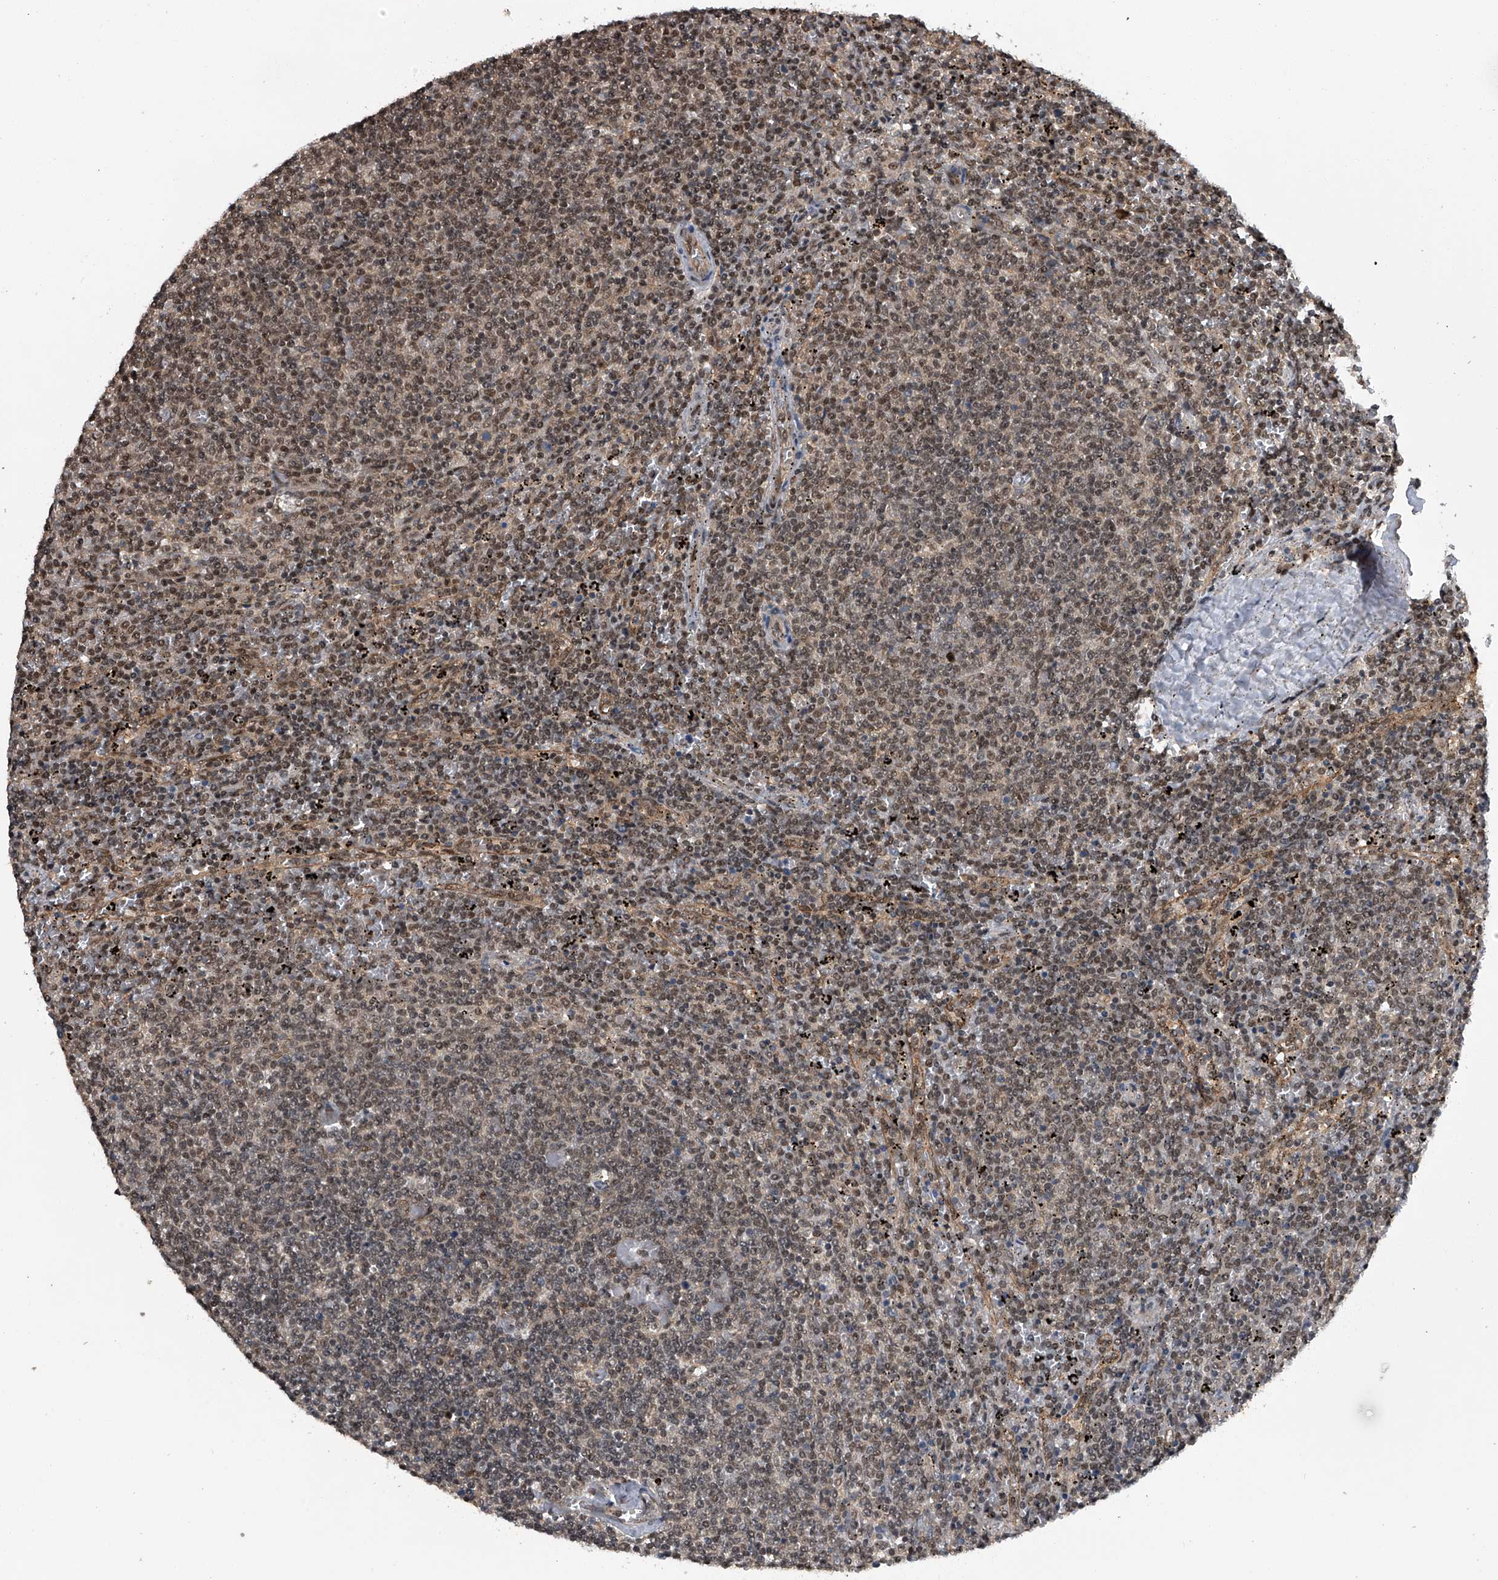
{"staining": {"intensity": "weak", "quantity": ">75%", "location": "nuclear"}, "tissue": "lymphoma", "cell_type": "Tumor cells", "image_type": "cancer", "snomed": [{"axis": "morphology", "description": "Malignant lymphoma, non-Hodgkin's type, Low grade"}, {"axis": "topography", "description": "Spleen"}], "caption": "Human malignant lymphoma, non-Hodgkin's type (low-grade) stained with a protein marker demonstrates weak staining in tumor cells.", "gene": "SLC12A8", "patient": {"sex": "female", "age": 50}}